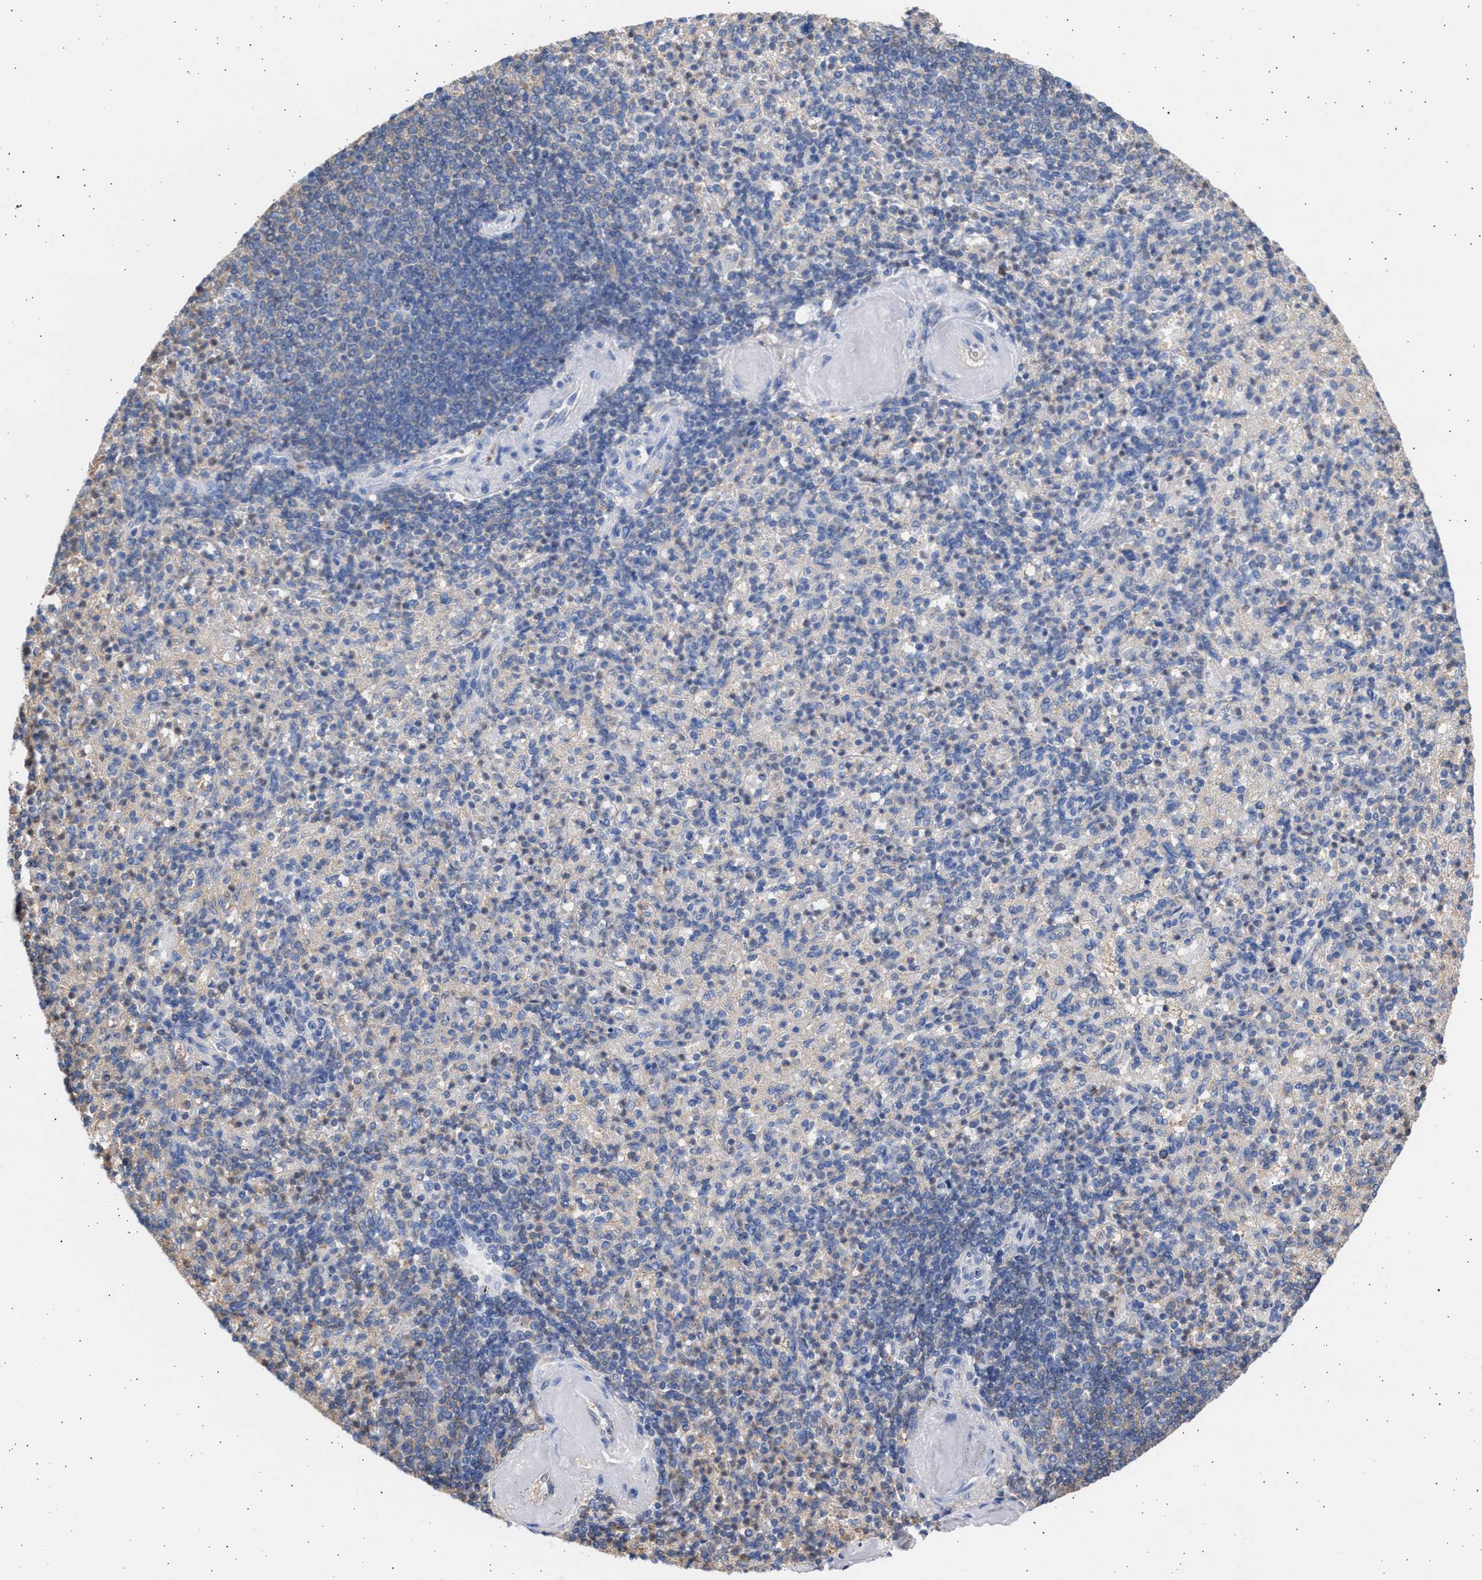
{"staining": {"intensity": "weak", "quantity": "<25%", "location": "cytoplasmic/membranous"}, "tissue": "spleen", "cell_type": "Cells in red pulp", "image_type": "normal", "snomed": [{"axis": "morphology", "description": "Normal tissue, NOS"}, {"axis": "topography", "description": "Spleen"}], "caption": "Spleen was stained to show a protein in brown. There is no significant positivity in cells in red pulp.", "gene": "ALDOC", "patient": {"sex": "female", "age": 74}}